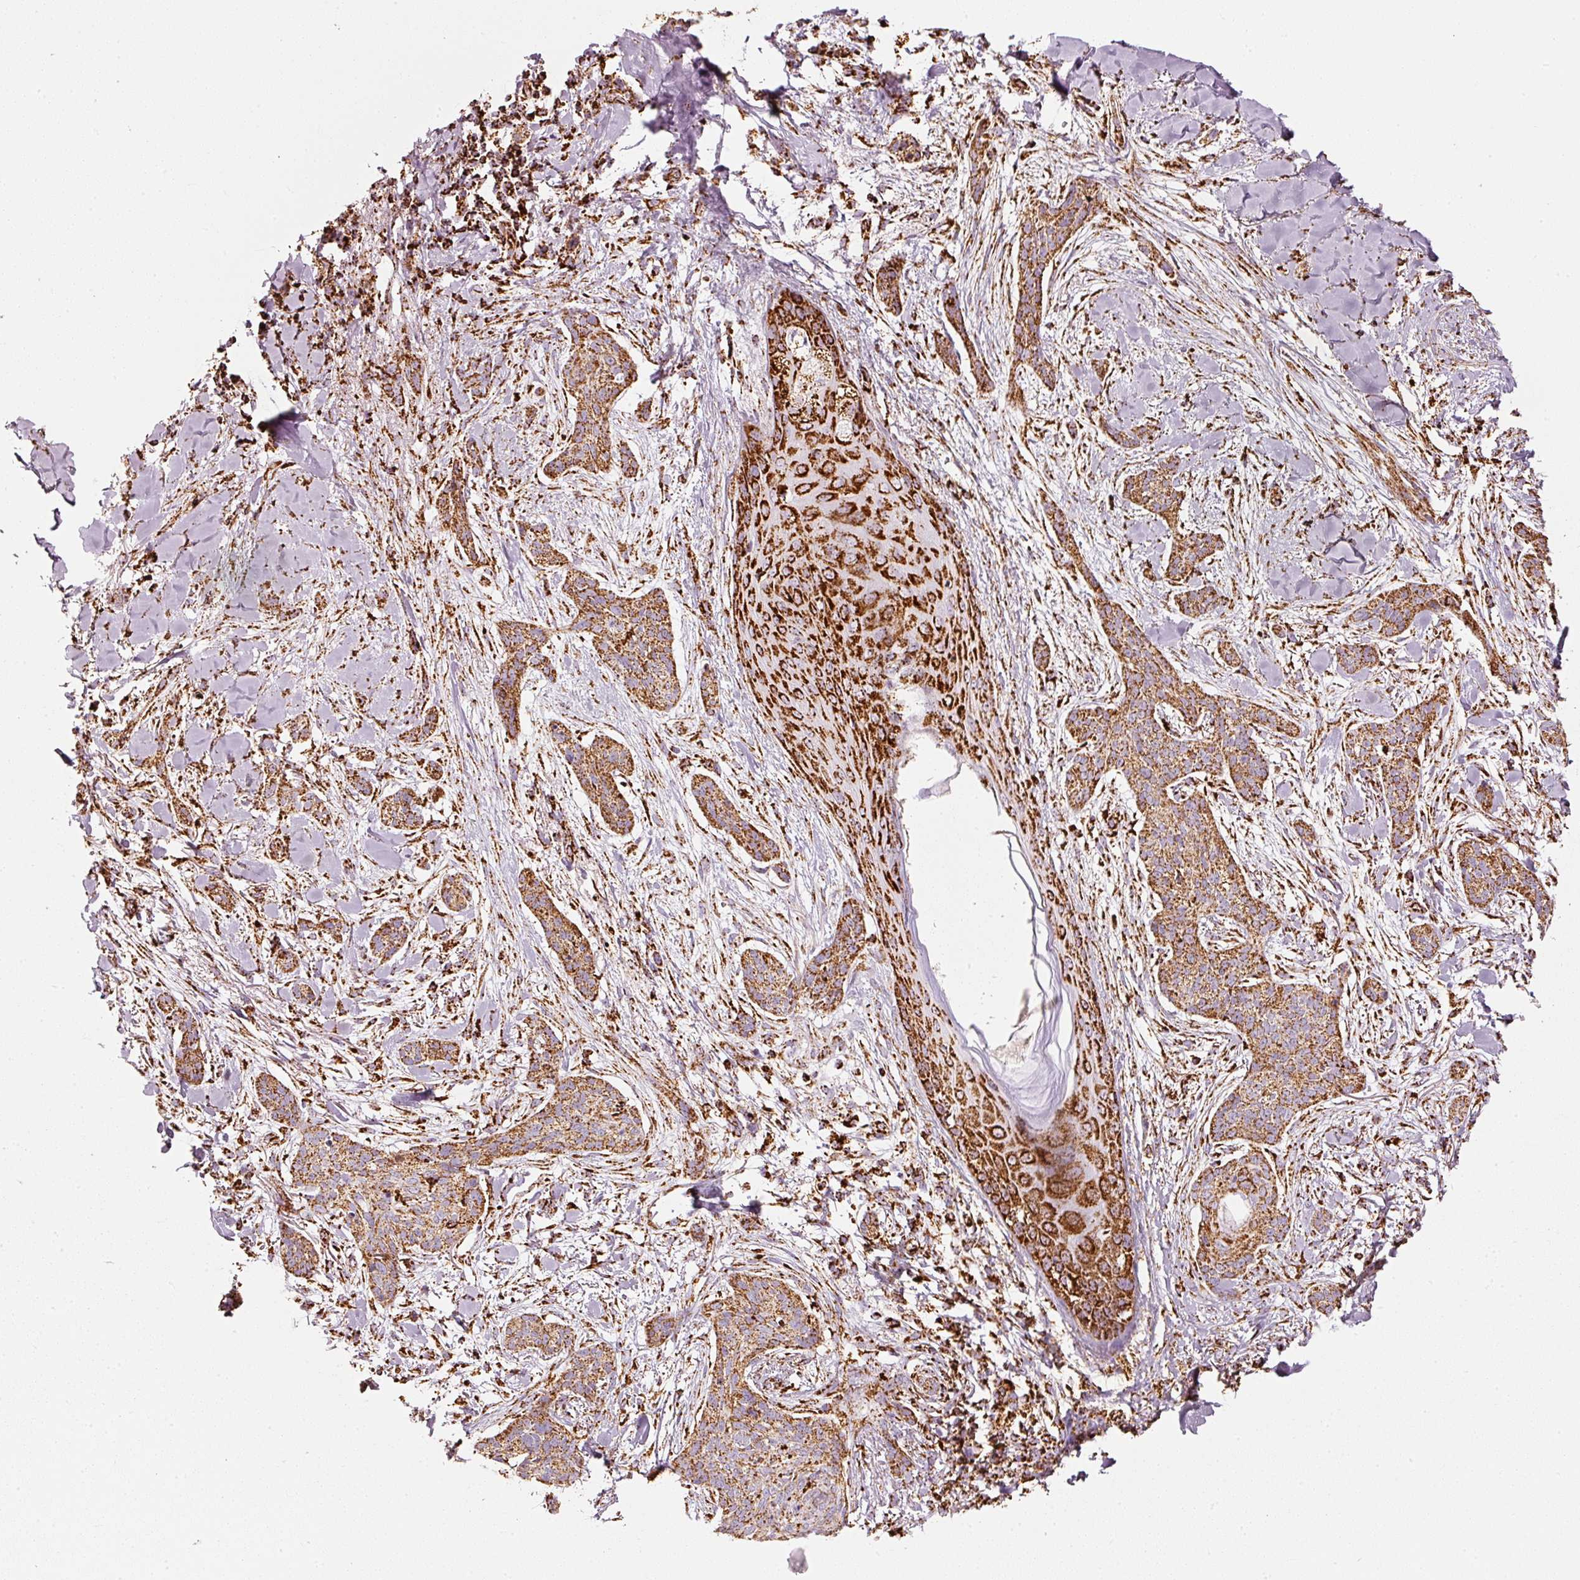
{"staining": {"intensity": "strong", "quantity": ">75%", "location": "cytoplasmic/membranous"}, "tissue": "skin cancer", "cell_type": "Tumor cells", "image_type": "cancer", "snomed": [{"axis": "morphology", "description": "Basal cell carcinoma"}, {"axis": "topography", "description": "Skin"}], "caption": "Immunohistochemical staining of human basal cell carcinoma (skin) reveals strong cytoplasmic/membranous protein positivity in about >75% of tumor cells.", "gene": "MT-CO2", "patient": {"sex": "male", "age": 52}}